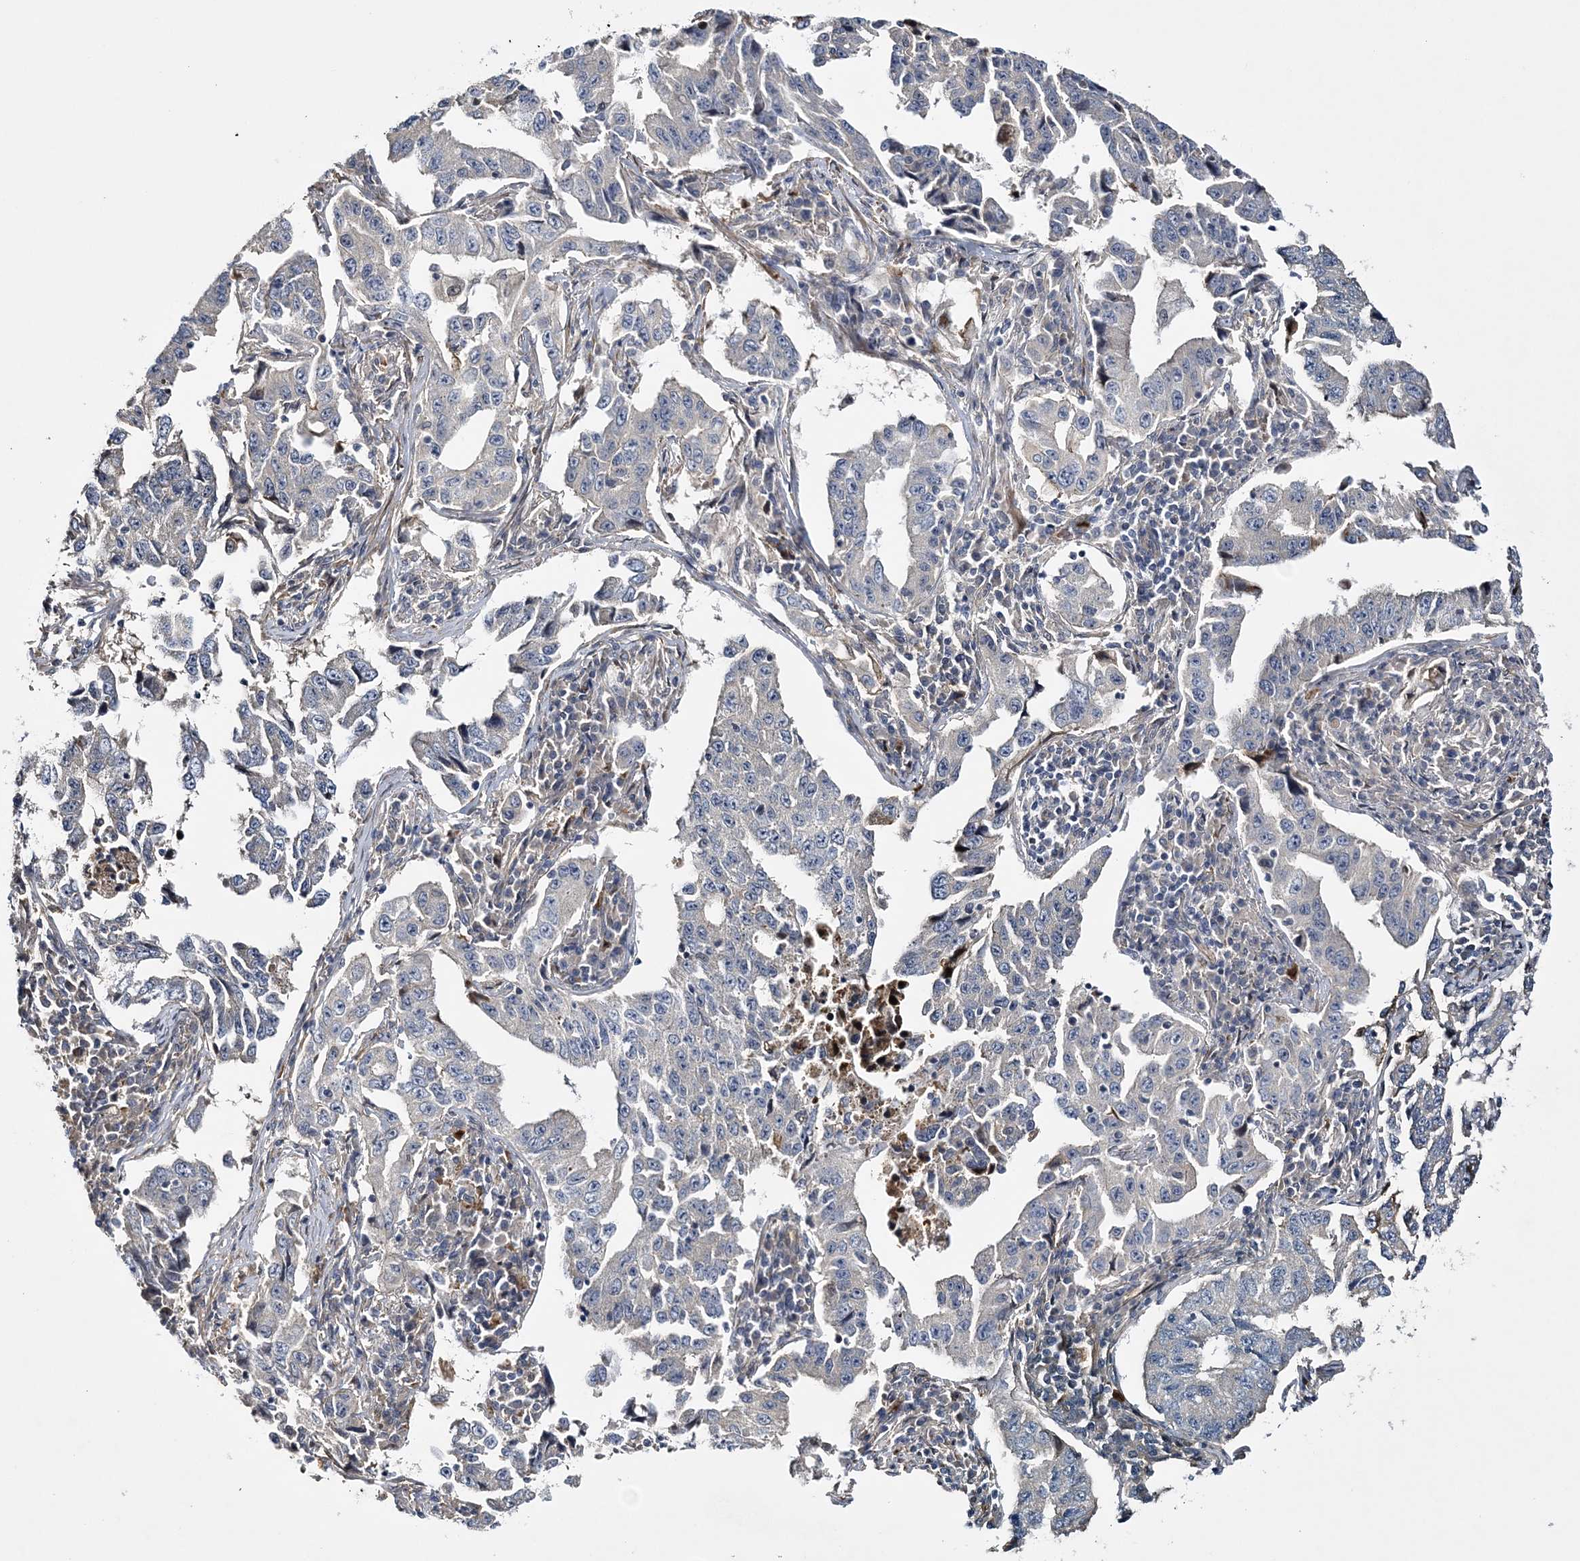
{"staining": {"intensity": "negative", "quantity": "none", "location": "none"}, "tissue": "lung cancer", "cell_type": "Tumor cells", "image_type": "cancer", "snomed": [{"axis": "morphology", "description": "Adenocarcinoma, NOS"}, {"axis": "topography", "description": "Lung"}], "caption": "The immunohistochemistry (IHC) image has no significant positivity in tumor cells of lung cancer (adenocarcinoma) tissue. (DAB immunohistochemistry, high magnification).", "gene": "CALN1", "patient": {"sex": "female", "age": 51}}